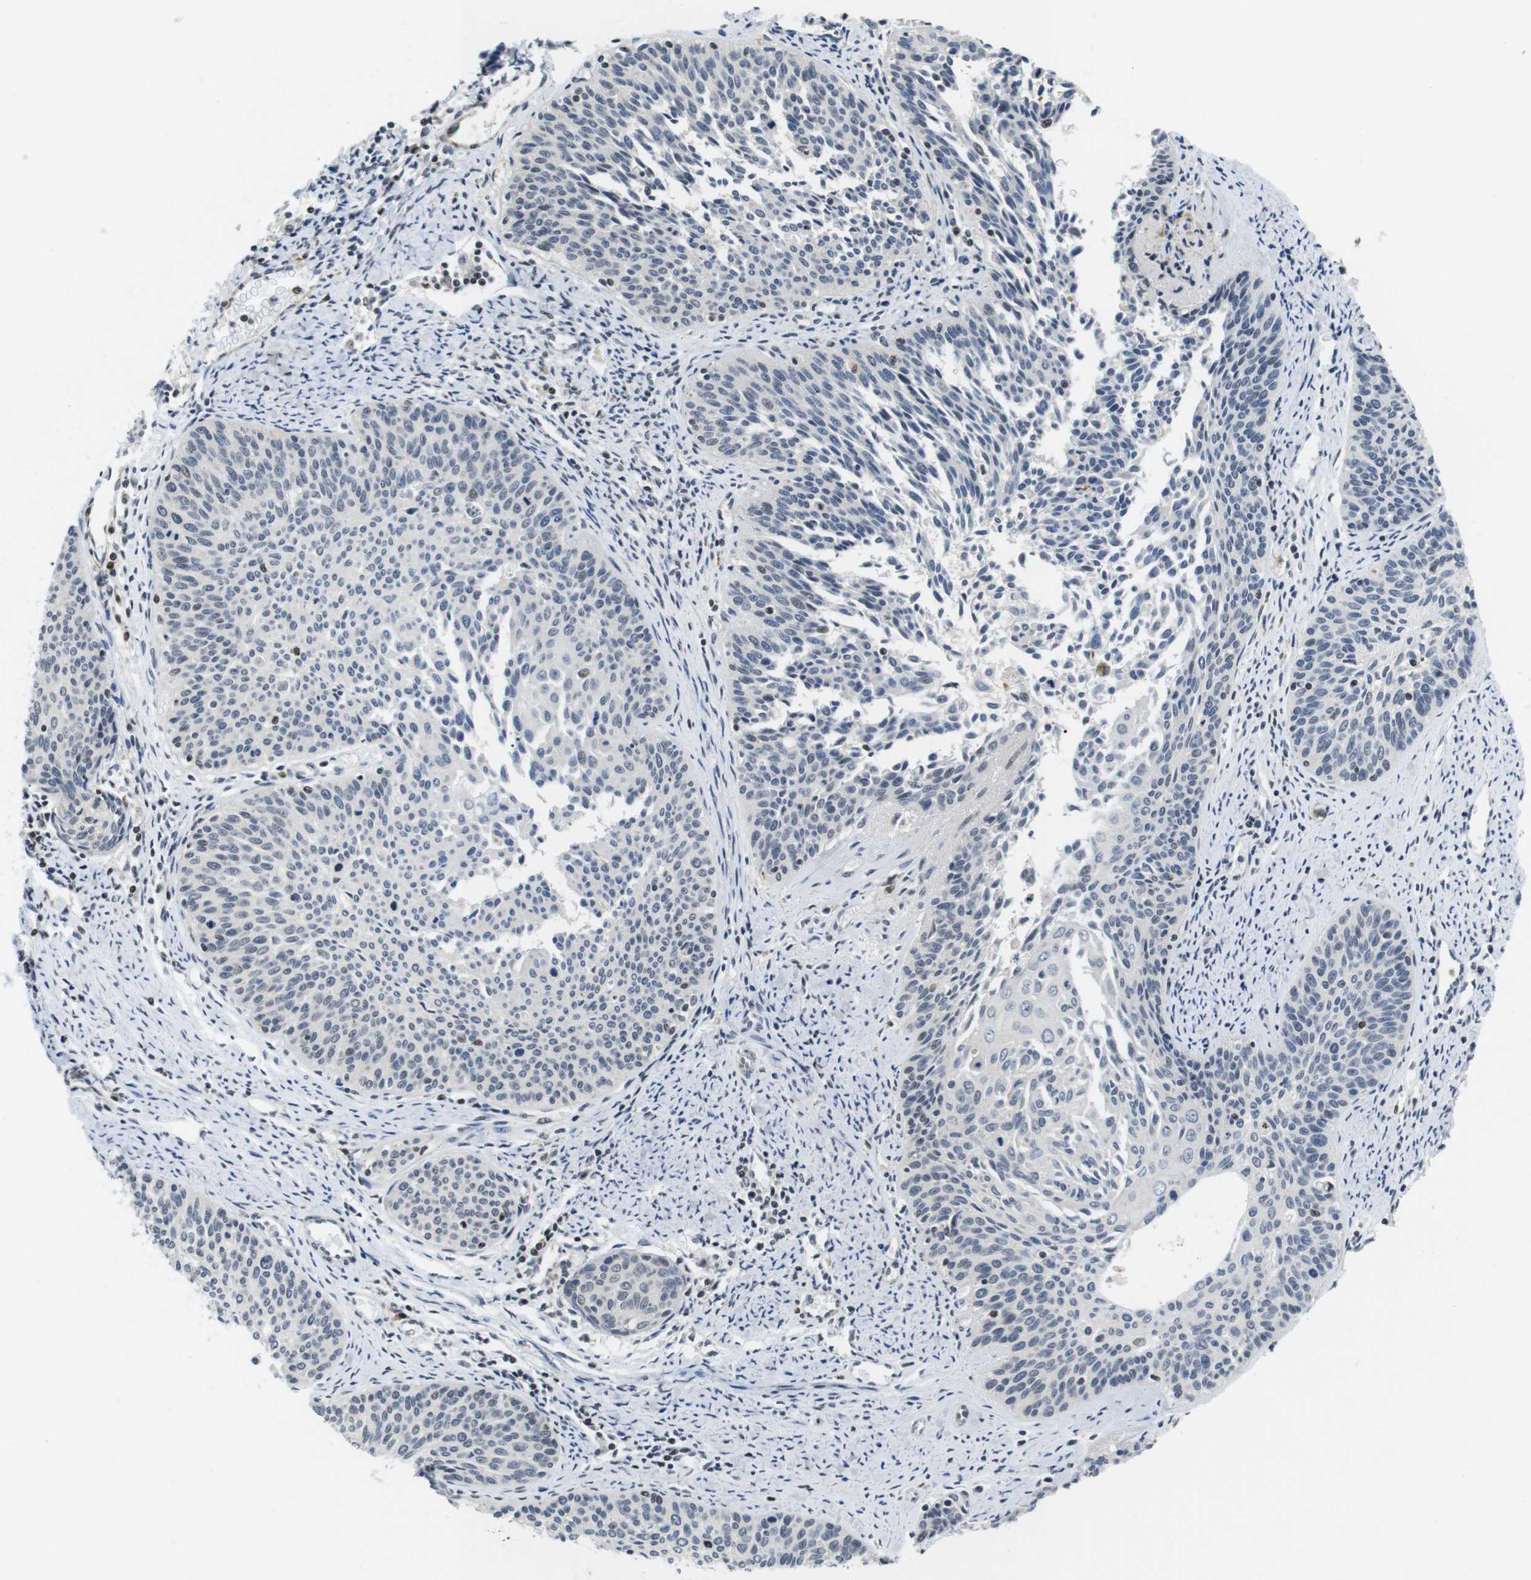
{"staining": {"intensity": "weak", "quantity": "<25%", "location": "cytoplasmic/membranous"}, "tissue": "cervical cancer", "cell_type": "Tumor cells", "image_type": "cancer", "snomed": [{"axis": "morphology", "description": "Squamous cell carcinoma, NOS"}, {"axis": "topography", "description": "Cervix"}], "caption": "Immunohistochemistry of cervical cancer demonstrates no positivity in tumor cells. Brightfield microscopy of immunohistochemistry (IHC) stained with DAB (brown) and hematoxylin (blue), captured at high magnification.", "gene": "FNTA", "patient": {"sex": "female", "age": 55}}